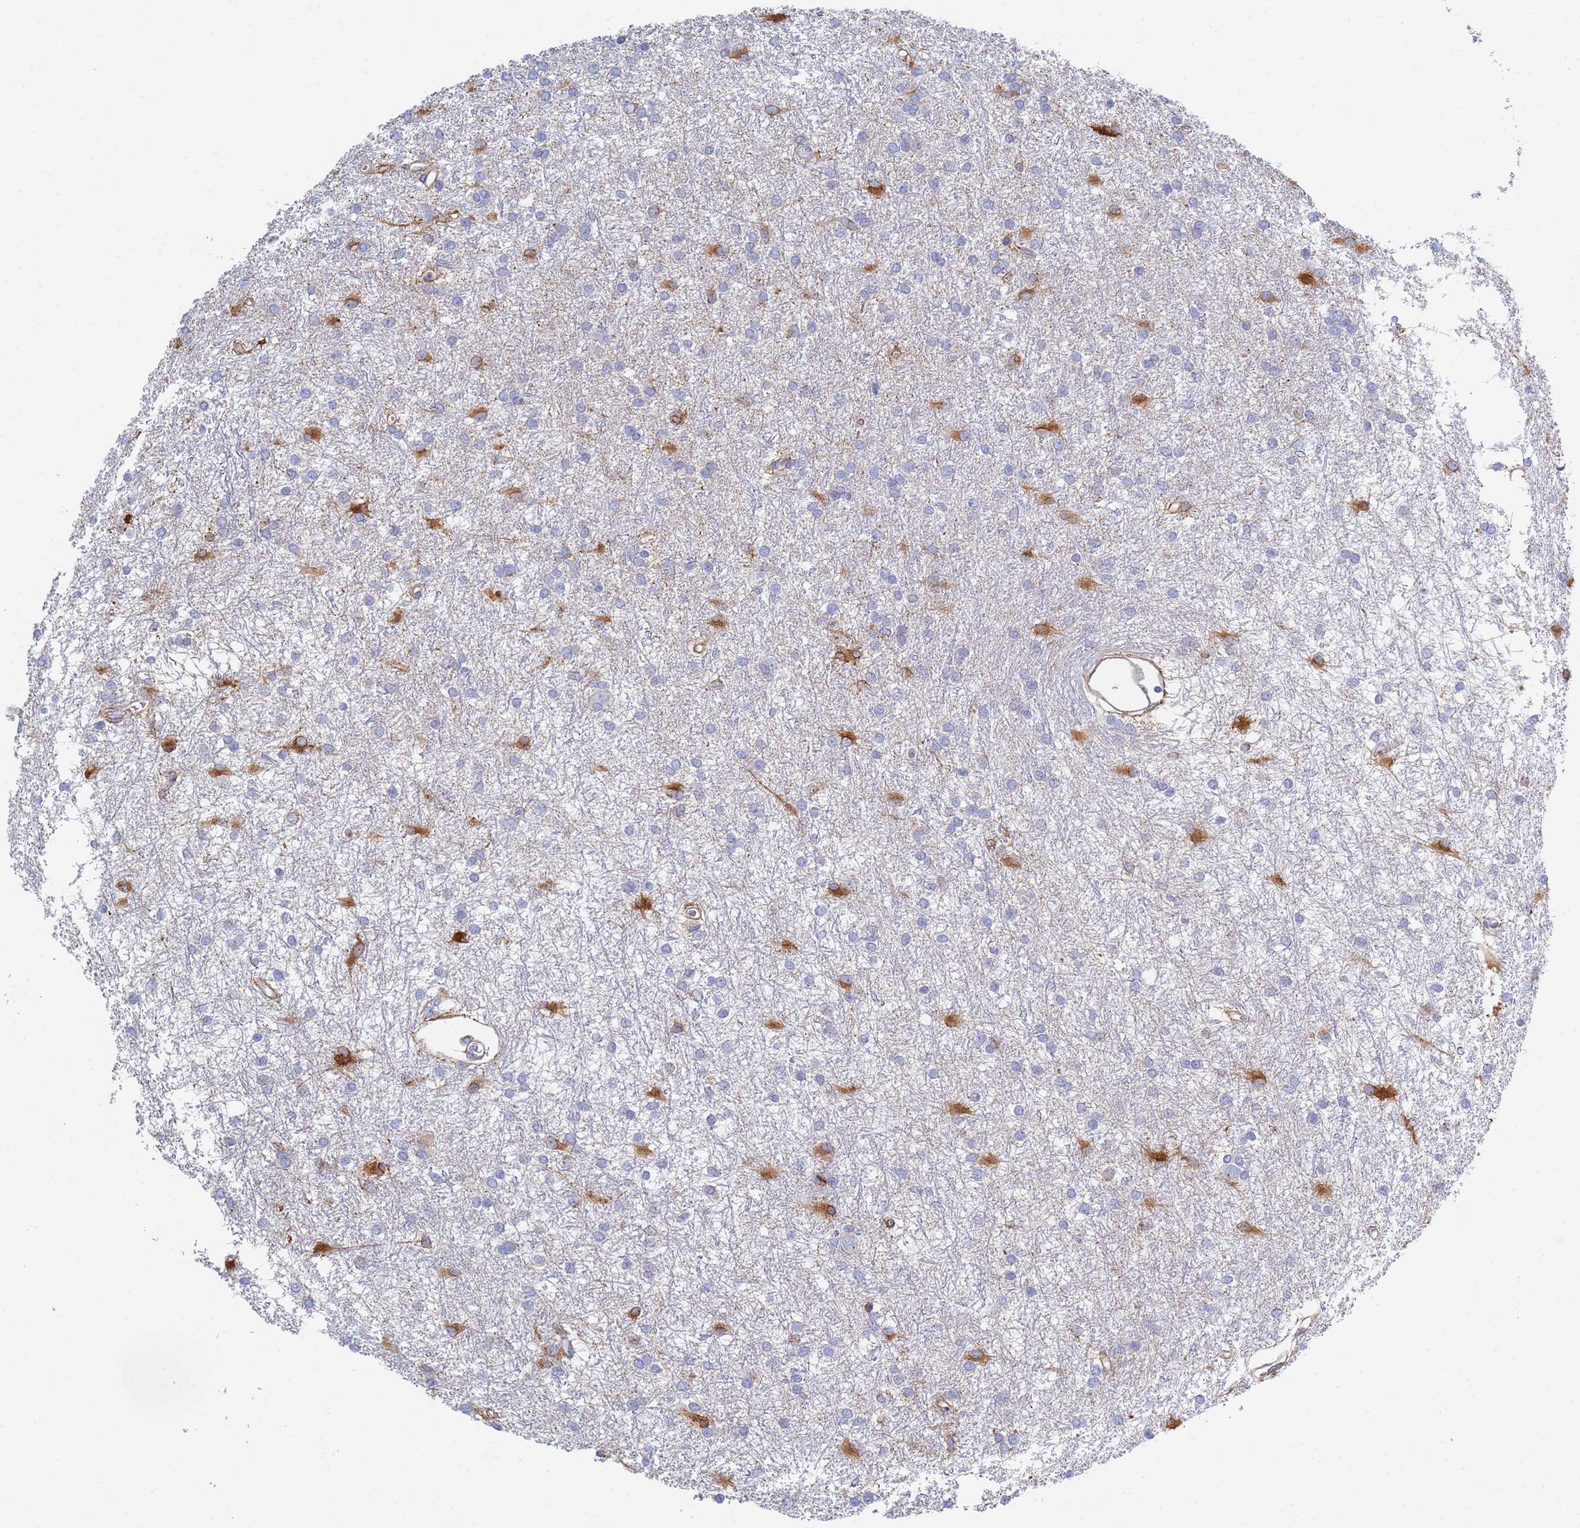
{"staining": {"intensity": "strong", "quantity": "<25%", "location": "cytoplasmic/membranous"}, "tissue": "glioma", "cell_type": "Tumor cells", "image_type": "cancer", "snomed": [{"axis": "morphology", "description": "Glioma, malignant, High grade"}, {"axis": "topography", "description": "Brain"}], "caption": "IHC micrograph of neoplastic tissue: glioma stained using immunohistochemistry (IHC) reveals medium levels of strong protein expression localized specifically in the cytoplasmic/membranous of tumor cells, appearing as a cytoplasmic/membranous brown color.", "gene": "GDAP2", "patient": {"sex": "female", "age": 50}}